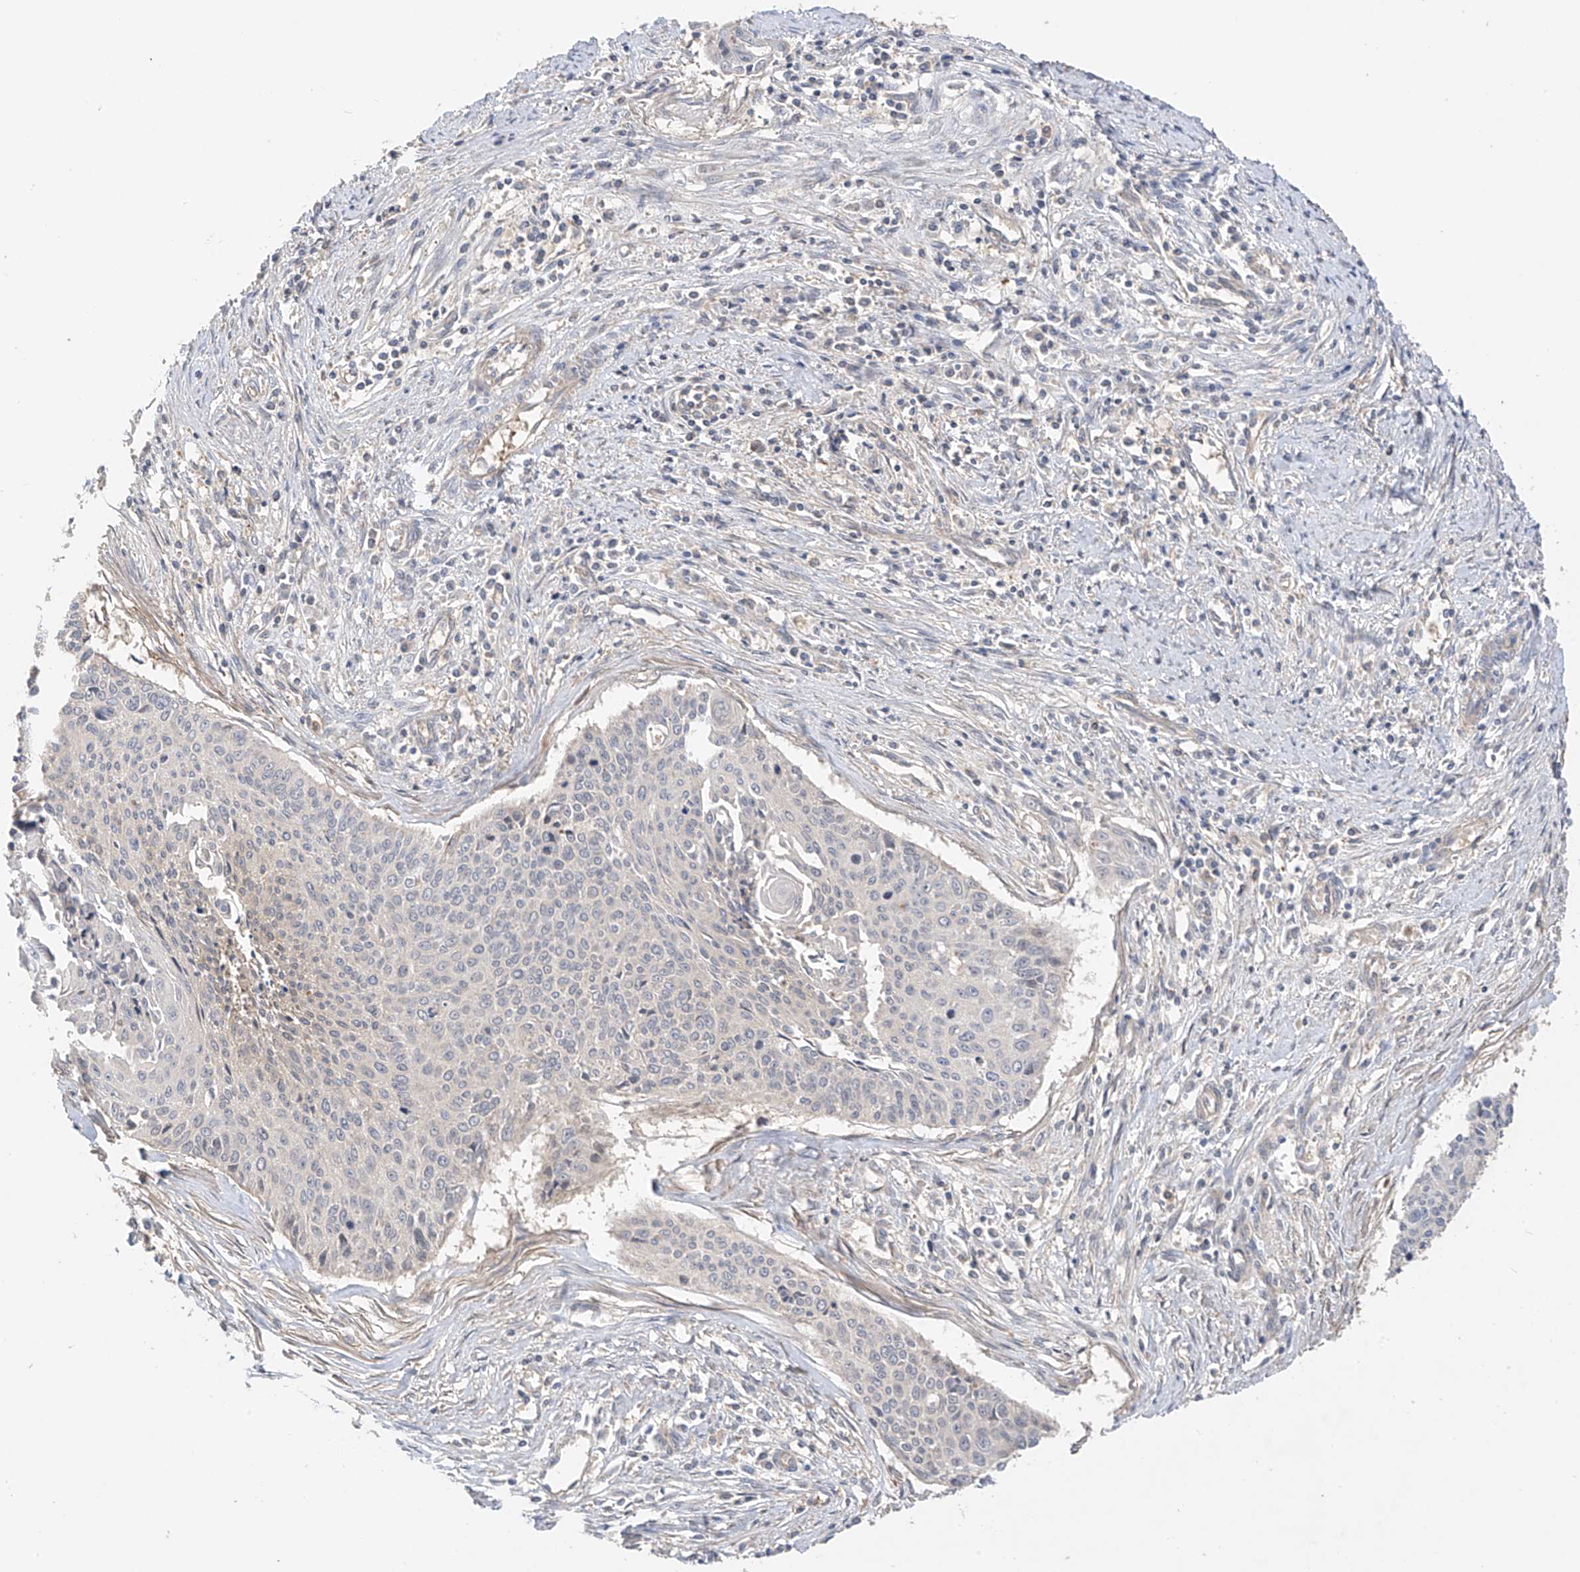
{"staining": {"intensity": "negative", "quantity": "none", "location": "none"}, "tissue": "cervical cancer", "cell_type": "Tumor cells", "image_type": "cancer", "snomed": [{"axis": "morphology", "description": "Squamous cell carcinoma, NOS"}, {"axis": "topography", "description": "Cervix"}], "caption": "A micrograph of human squamous cell carcinoma (cervical) is negative for staining in tumor cells.", "gene": "CACNA2D4", "patient": {"sex": "female", "age": 55}}